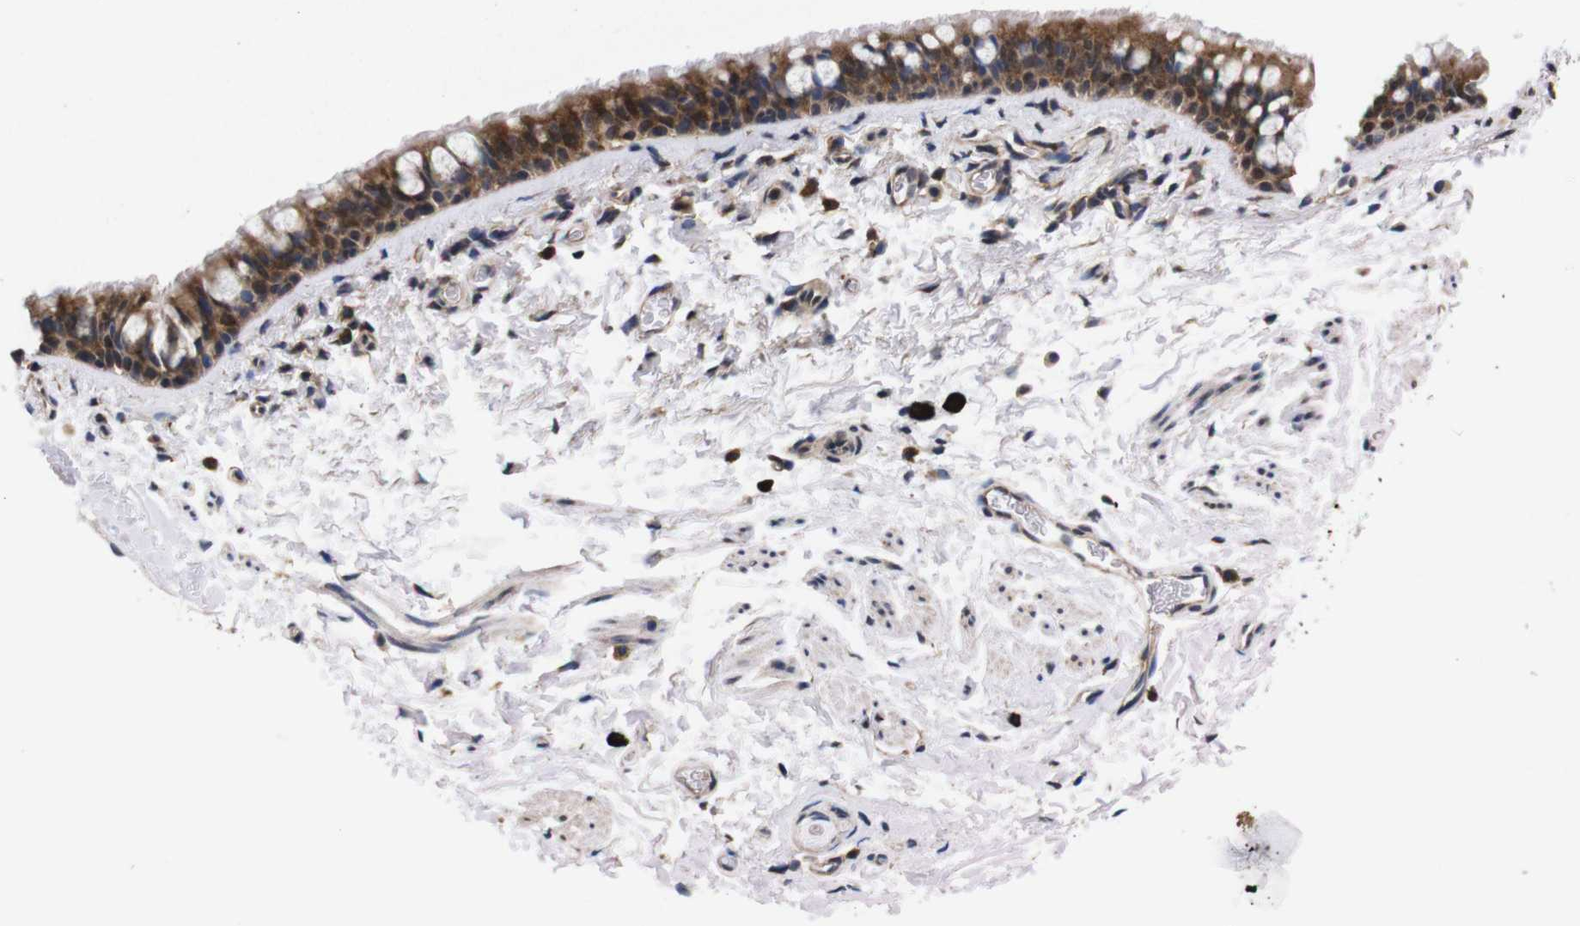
{"staining": {"intensity": "moderate", "quantity": ">75%", "location": "cytoplasmic/membranous,nuclear"}, "tissue": "bronchus", "cell_type": "Respiratory epithelial cells", "image_type": "normal", "snomed": [{"axis": "morphology", "description": "Normal tissue, NOS"}, {"axis": "morphology", "description": "Malignant melanoma, Metastatic site"}, {"axis": "topography", "description": "Bronchus"}, {"axis": "topography", "description": "Lung"}], "caption": "Bronchus stained with DAB (3,3'-diaminobenzidine) immunohistochemistry shows medium levels of moderate cytoplasmic/membranous,nuclear expression in approximately >75% of respiratory epithelial cells. The staining was performed using DAB, with brown indicating positive protein expression. Nuclei are stained blue with hematoxylin.", "gene": "UBQLN2", "patient": {"sex": "male", "age": 64}}